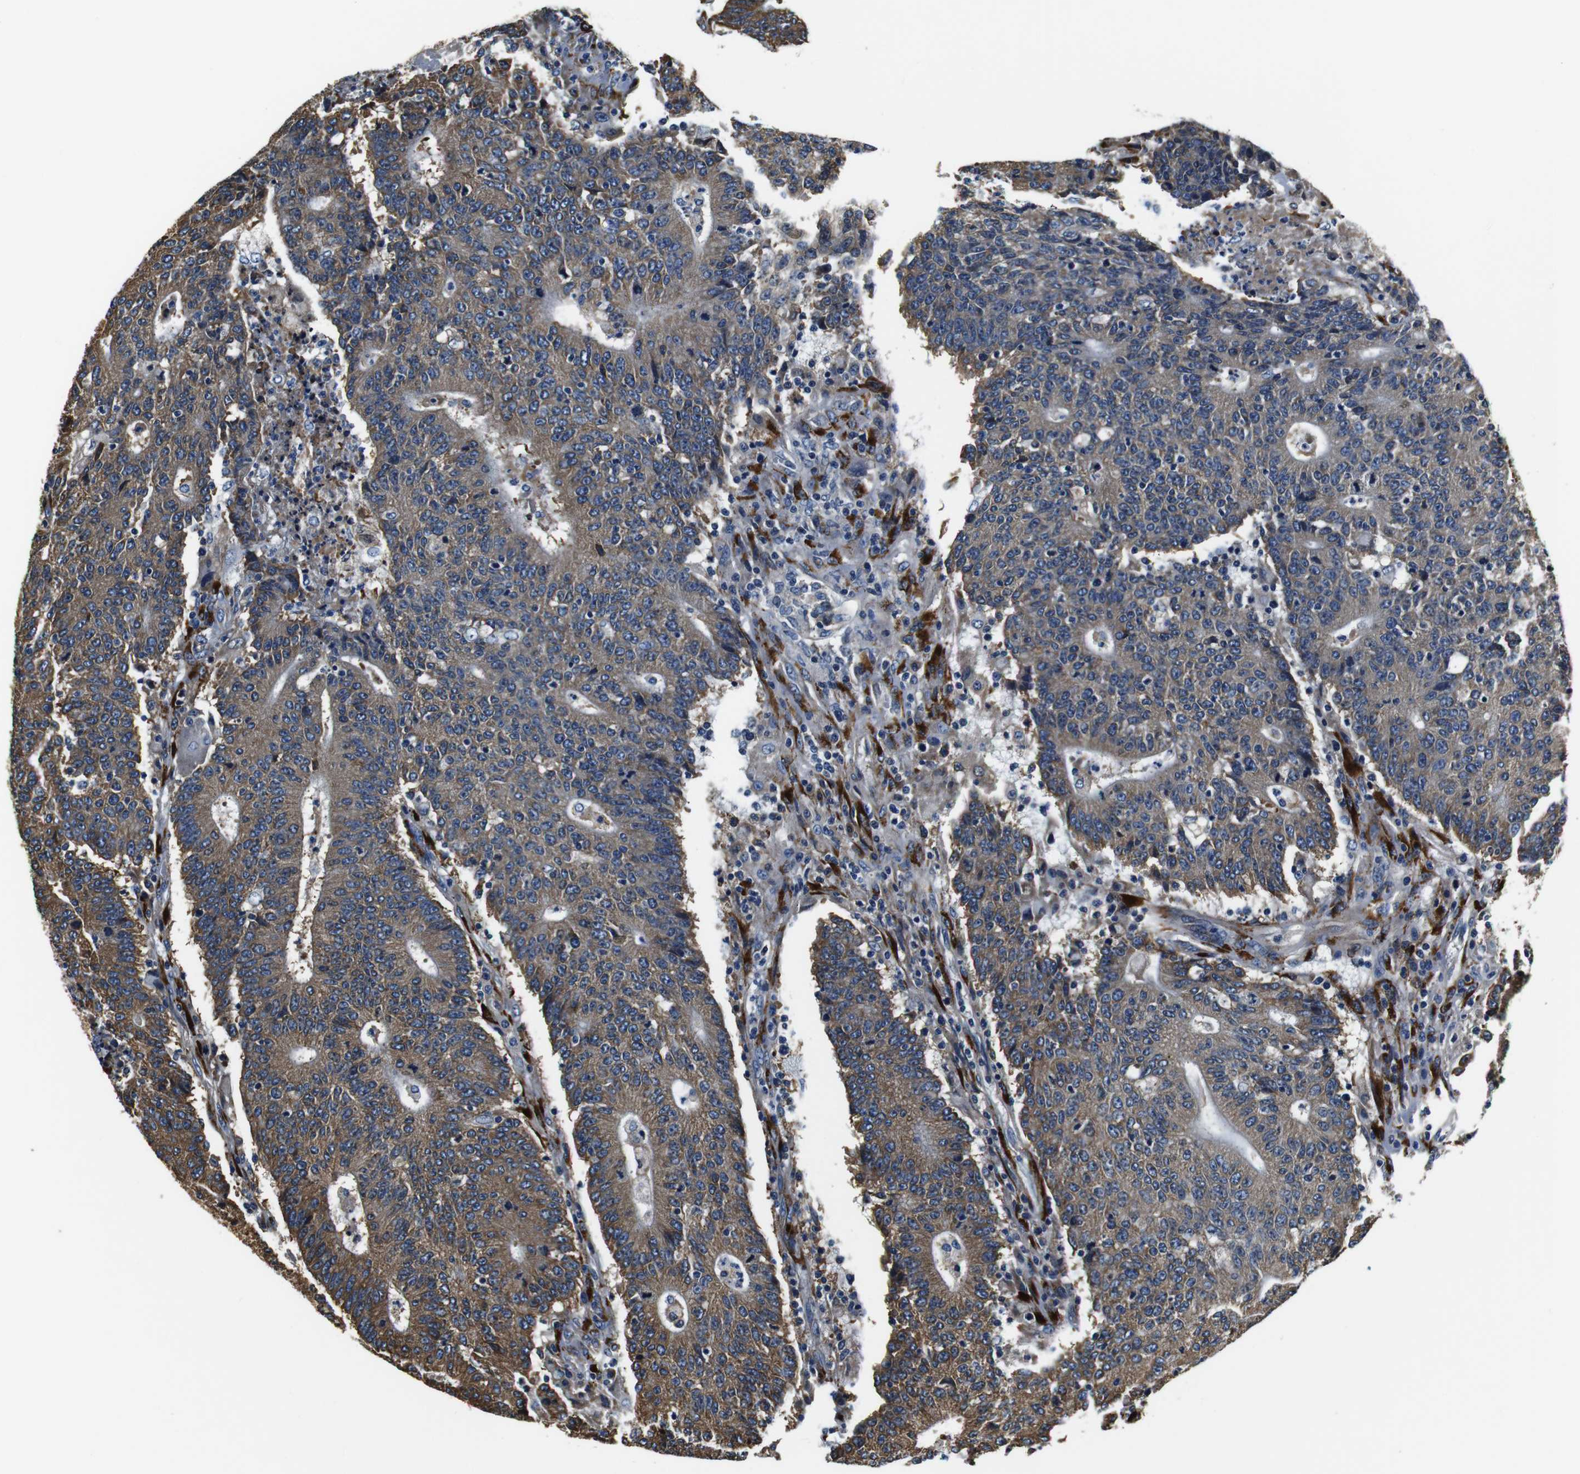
{"staining": {"intensity": "moderate", "quantity": ">75%", "location": "cytoplasmic/membranous"}, "tissue": "colorectal cancer", "cell_type": "Tumor cells", "image_type": "cancer", "snomed": [{"axis": "morphology", "description": "Normal tissue, NOS"}, {"axis": "morphology", "description": "Adenocarcinoma, NOS"}, {"axis": "topography", "description": "Colon"}], "caption": "Protein staining of colorectal cancer tissue exhibits moderate cytoplasmic/membranous positivity in about >75% of tumor cells. The protein of interest is stained brown, and the nuclei are stained in blue (DAB IHC with brightfield microscopy, high magnification).", "gene": "COL1A1", "patient": {"sex": "female", "age": 75}}